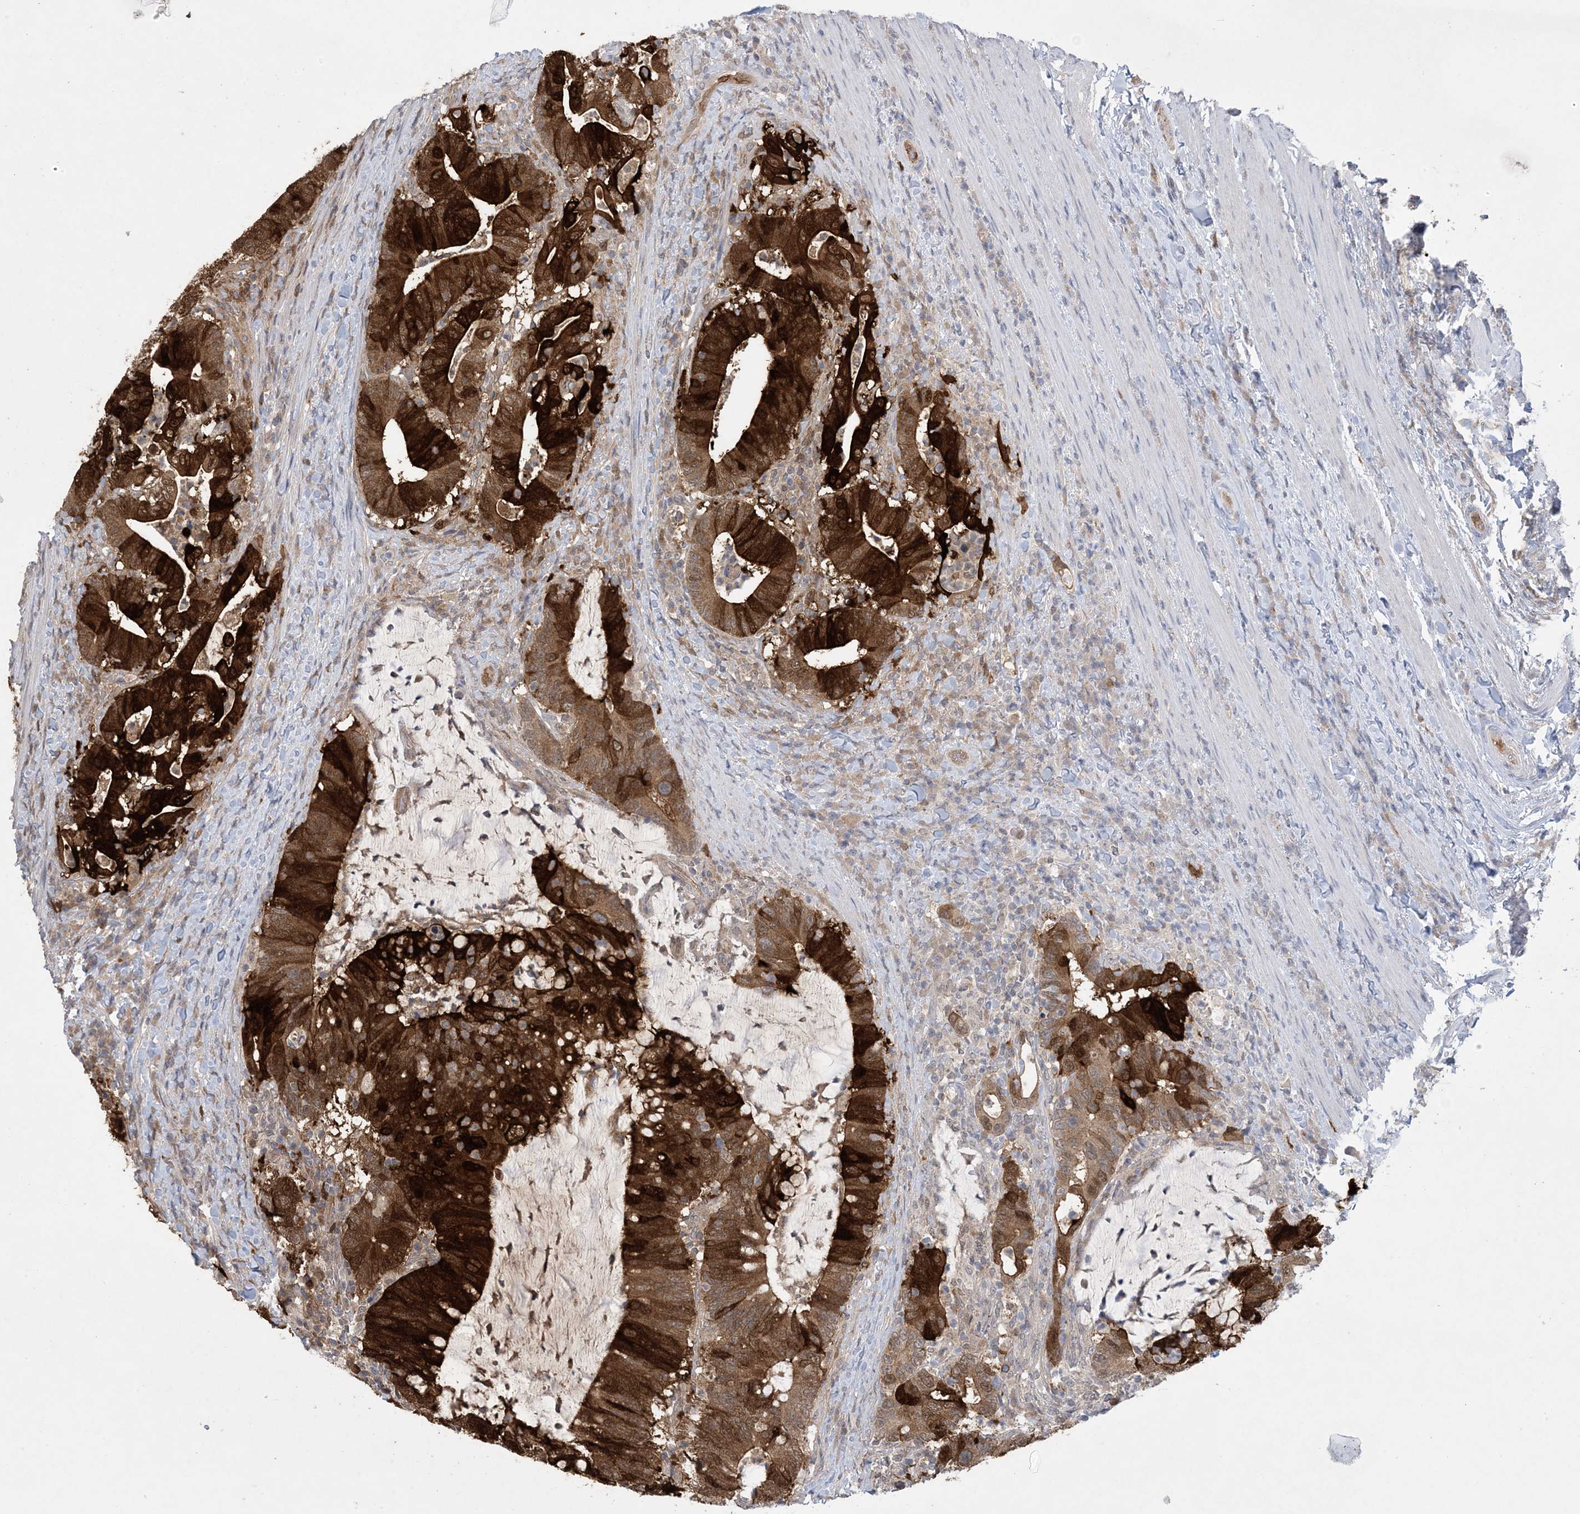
{"staining": {"intensity": "strong", "quantity": ">75%", "location": "cytoplasmic/membranous"}, "tissue": "colorectal cancer", "cell_type": "Tumor cells", "image_type": "cancer", "snomed": [{"axis": "morphology", "description": "Adenocarcinoma, NOS"}, {"axis": "topography", "description": "Colon"}], "caption": "Protein staining displays strong cytoplasmic/membranous expression in about >75% of tumor cells in colorectal cancer. The protein is shown in brown color, while the nuclei are stained blue.", "gene": "HMGCS1", "patient": {"sex": "female", "age": 66}}